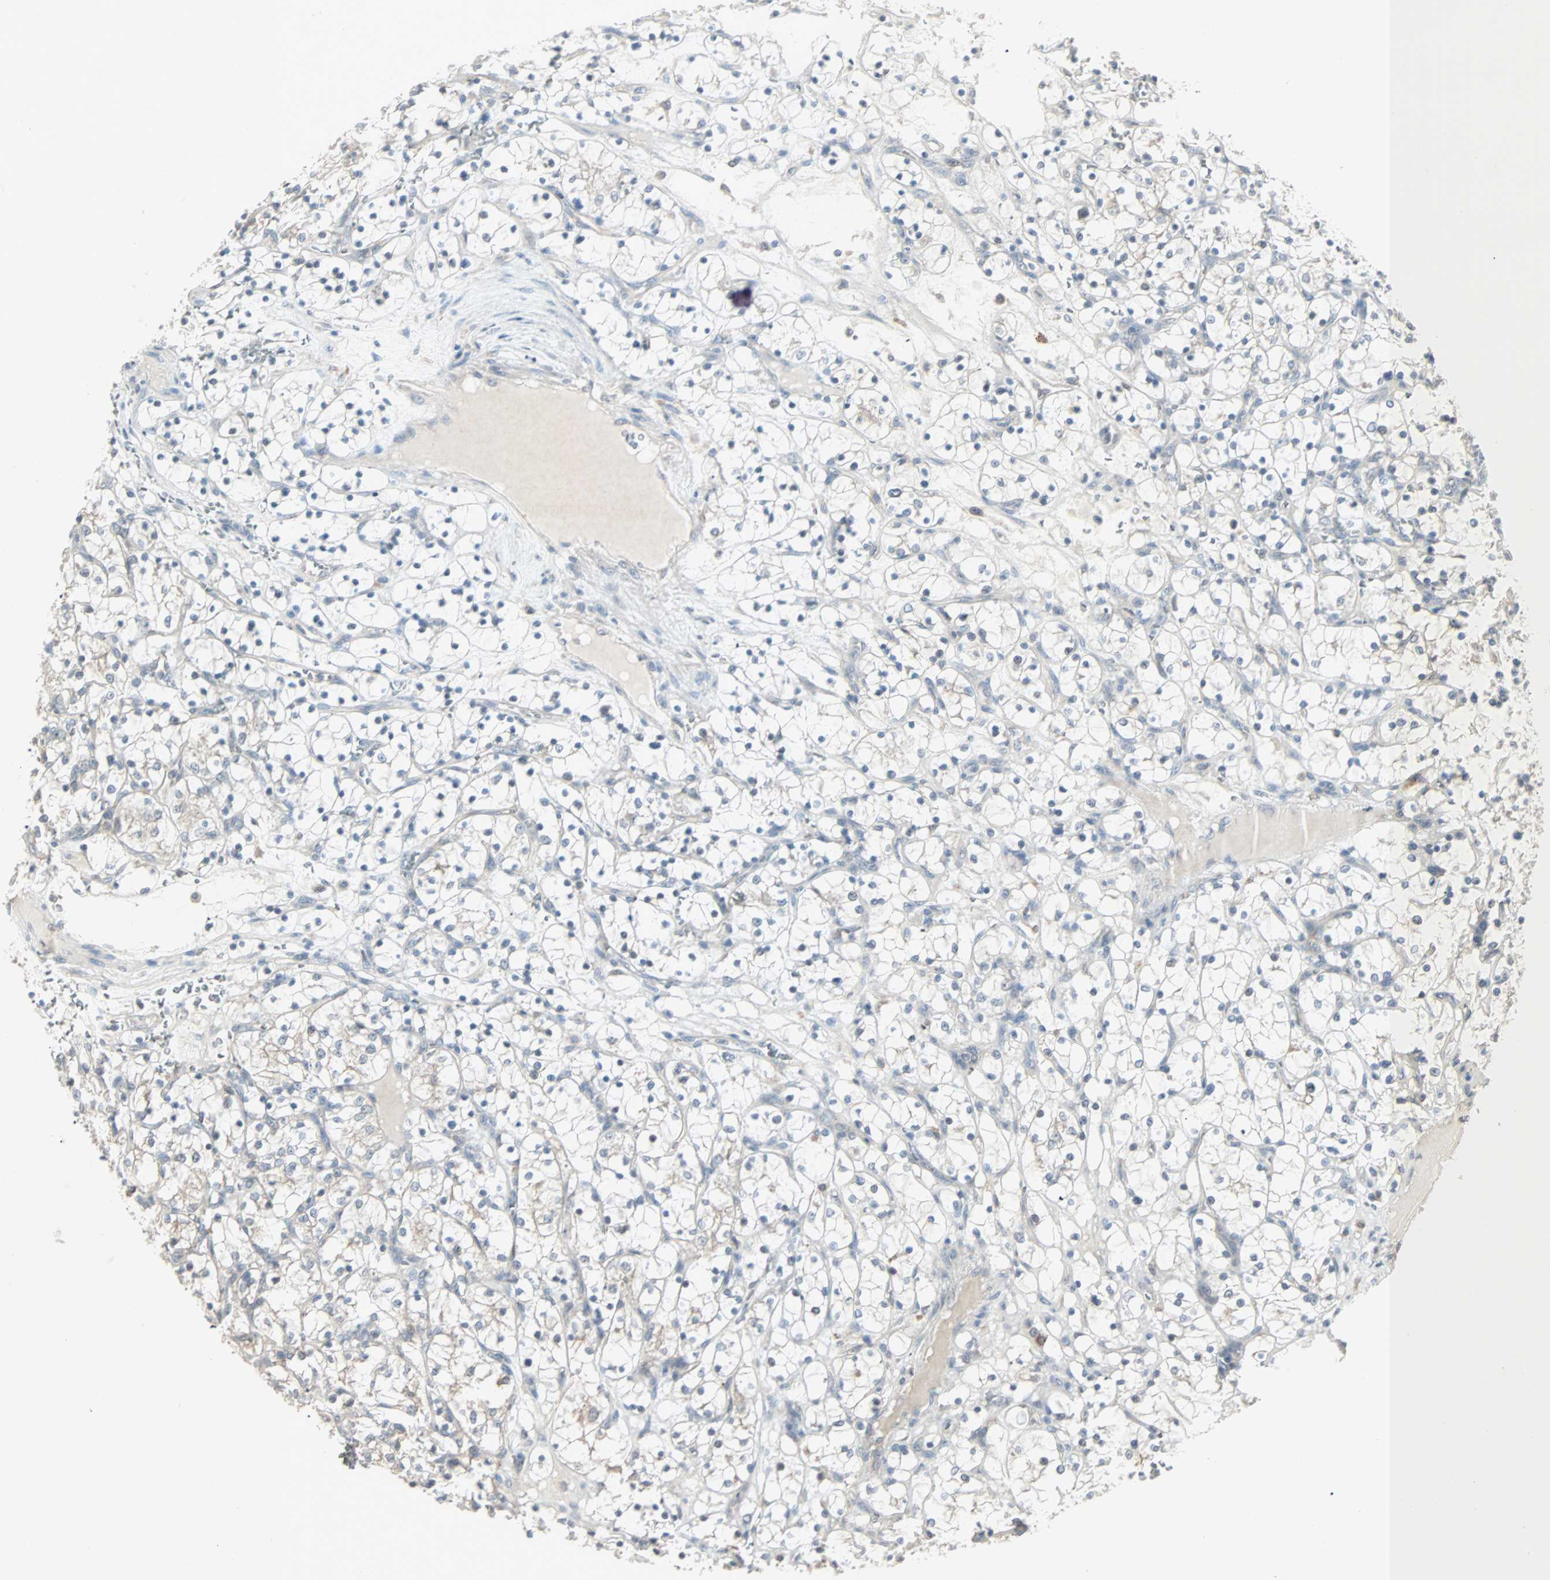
{"staining": {"intensity": "weak", "quantity": "25%-75%", "location": "cytoplasmic/membranous"}, "tissue": "renal cancer", "cell_type": "Tumor cells", "image_type": "cancer", "snomed": [{"axis": "morphology", "description": "Adenocarcinoma, NOS"}, {"axis": "topography", "description": "Kidney"}], "caption": "Immunohistochemistry image of human renal adenocarcinoma stained for a protein (brown), which reveals low levels of weak cytoplasmic/membranous expression in about 25%-75% of tumor cells.", "gene": "KDM4A", "patient": {"sex": "female", "age": 69}}